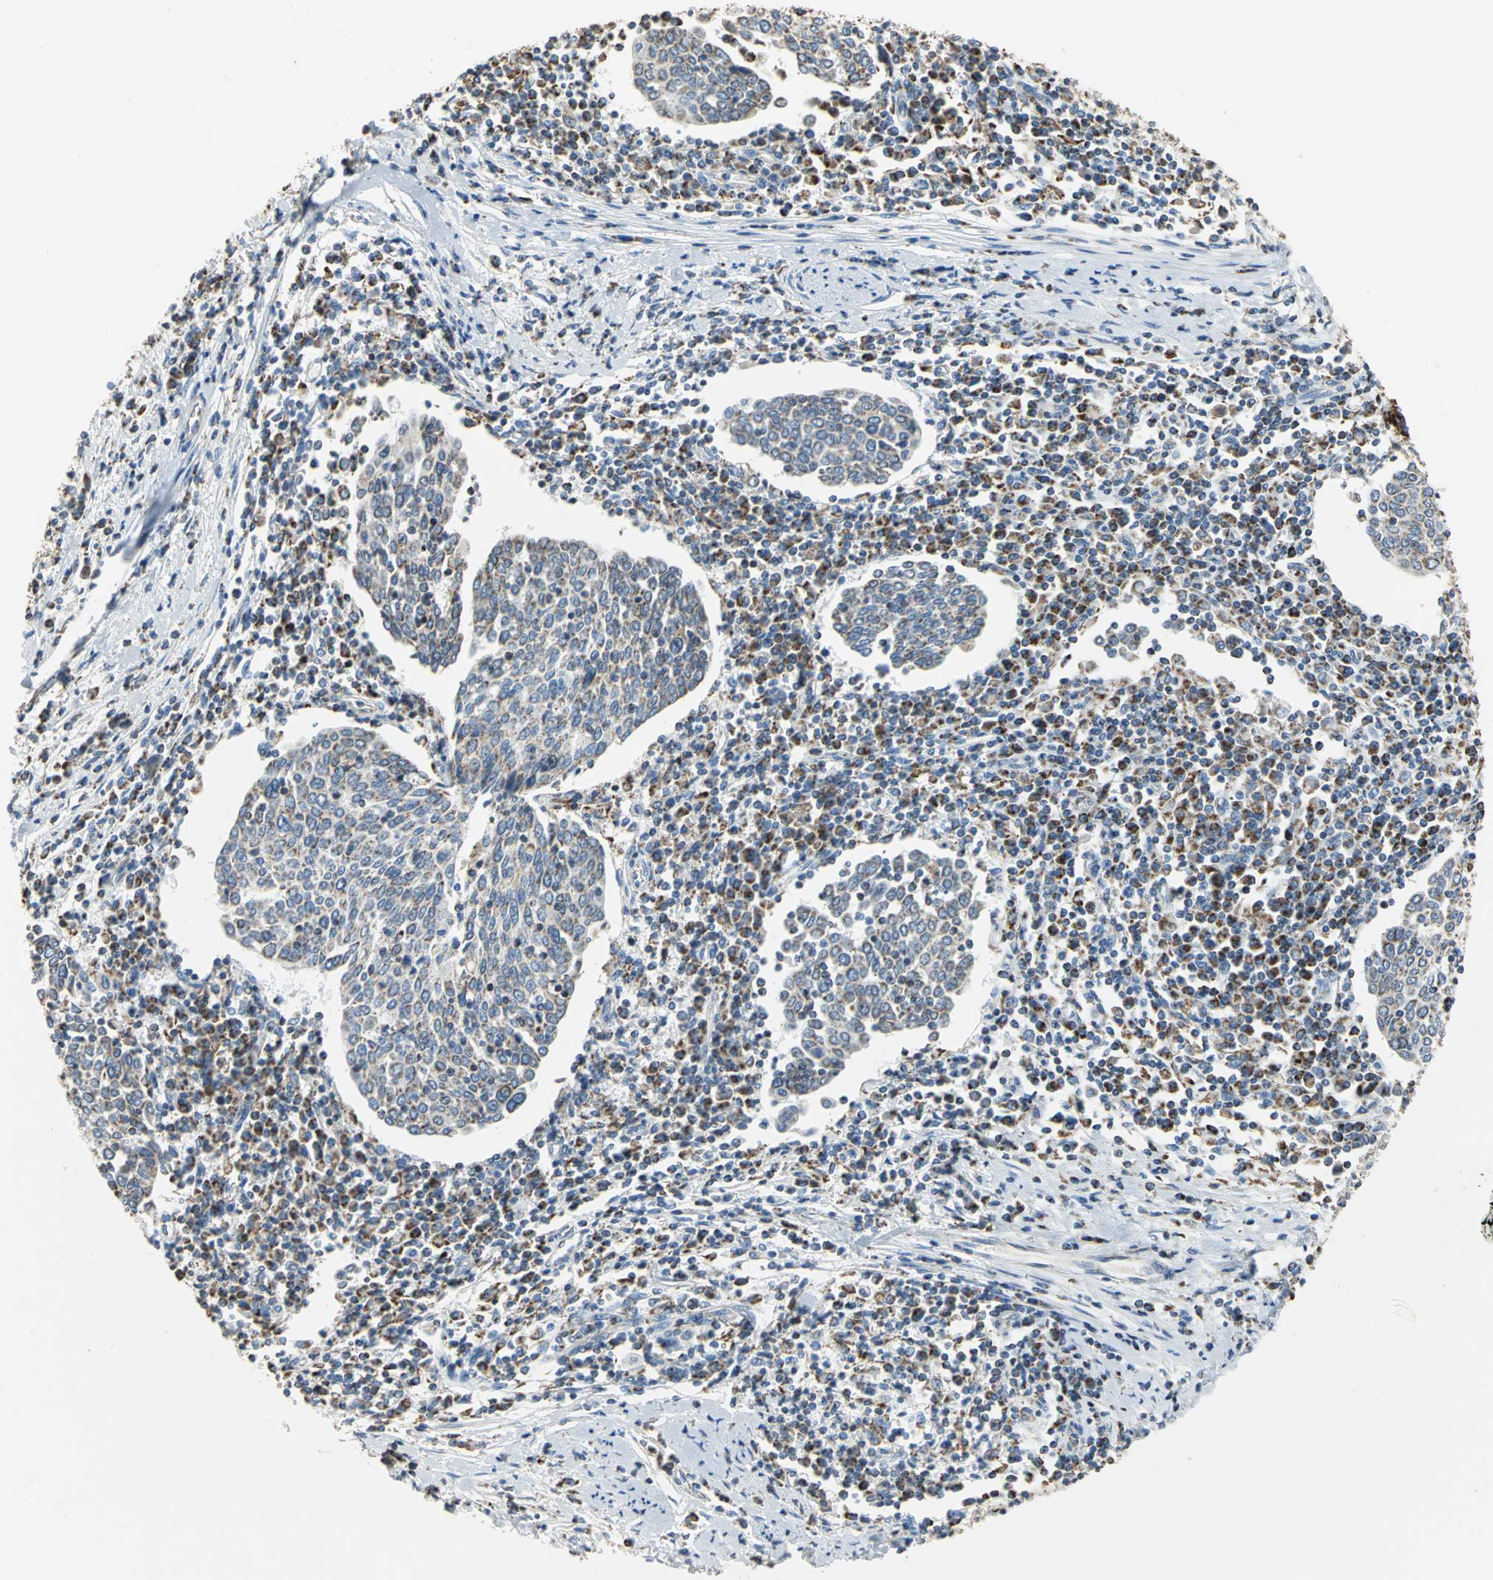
{"staining": {"intensity": "weak", "quantity": "25%-75%", "location": "cytoplasmic/membranous"}, "tissue": "cervical cancer", "cell_type": "Tumor cells", "image_type": "cancer", "snomed": [{"axis": "morphology", "description": "Squamous cell carcinoma, NOS"}, {"axis": "topography", "description": "Cervix"}], "caption": "Brown immunohistochemical staining in human cervical cancer exhibits weak cytoplasmic/membranous positivity in approximately 25%-75% of tumor cells. Immunohistochemistry (ihc) stains the protein in brown and the nuclei are stained blue.", "gene": "NTRK1", "patient": {"sex": "female", "age": 40}}